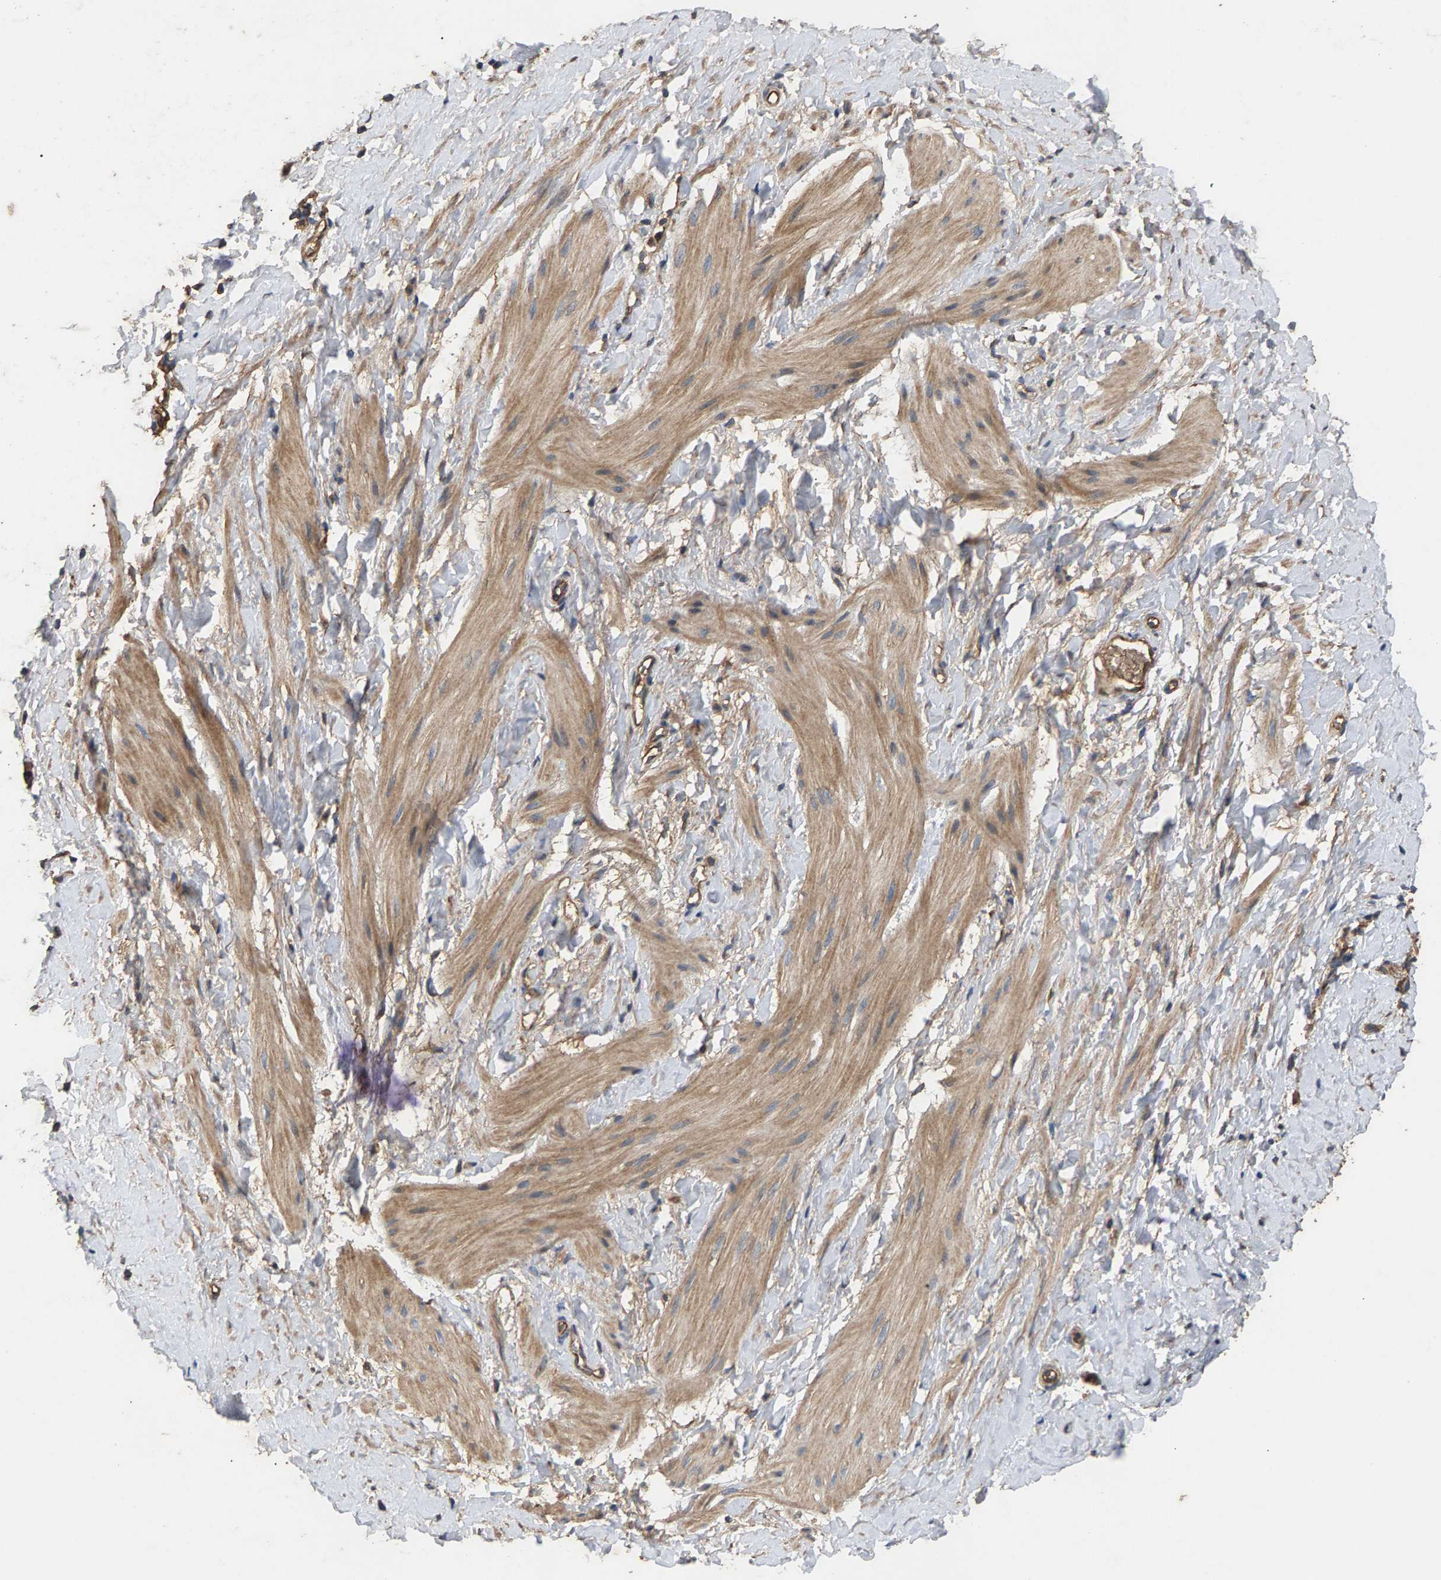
{"staining": {"intensity": "moderate", "quantity": "25%-75%", "location": "cytoplasmic/membranous"}, "tissue": "smooth muscle", "cell_type": "Smooth muscle cells", "image_type": "normal", "snomed": [{"axis": "morphology", "description": "Normal tissue, NOS"}, {"axis": "topography", "description": "Smooth muscle"}], "caption": "Protein expression analysis of unremarkable human smooth muscle reveals moderate cytoplasmic/membranous staining in approximately 25%-75% of smooth muscle cells. Using DAB (3,3'-diaminobenzidine) (brown) and hematoxylin (blue) stains, captured at high magnification using brightfield microscopy.", "gene": "HTRA3", "patient": {"sex": "male", "age": 16}}